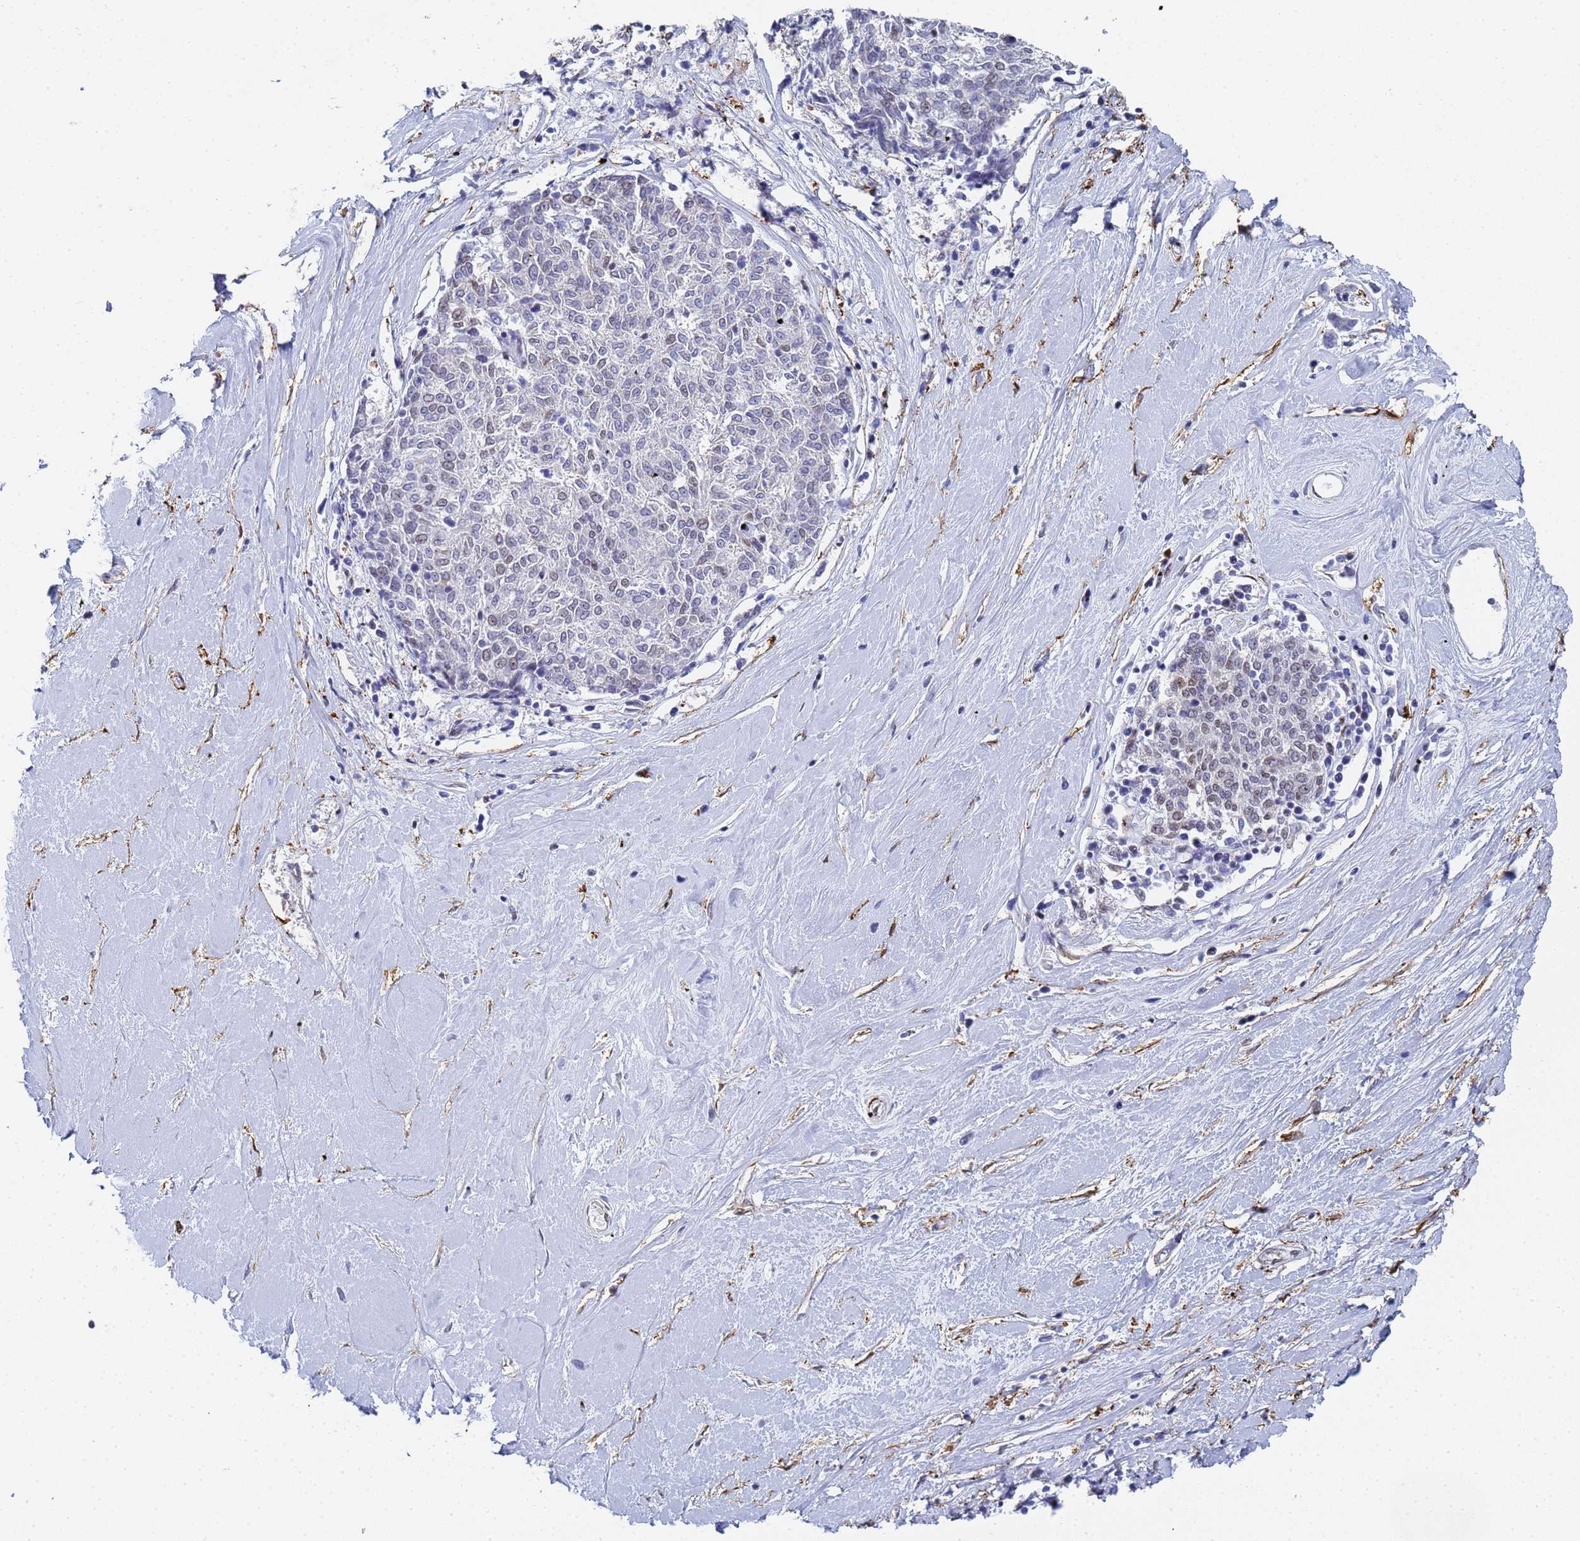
{"staining": {"intensity": "weak", "quantity": "<25%", "location": "nuclear"}, "tissue": "melanoma", "cell_type": "Tumor cells", "image_type": "cancer", "snomed": [{"axis": "morphology", "description": "Malignant melanoma, NOS"}, {"axis": "topography", "description": "Skin"}], "caption": "An IHC image of melanoma is shown. There is no staining in tumor cells of melanoma.", "gene": "PRRT4", "patient": {"sex": "female", "age": 72}}